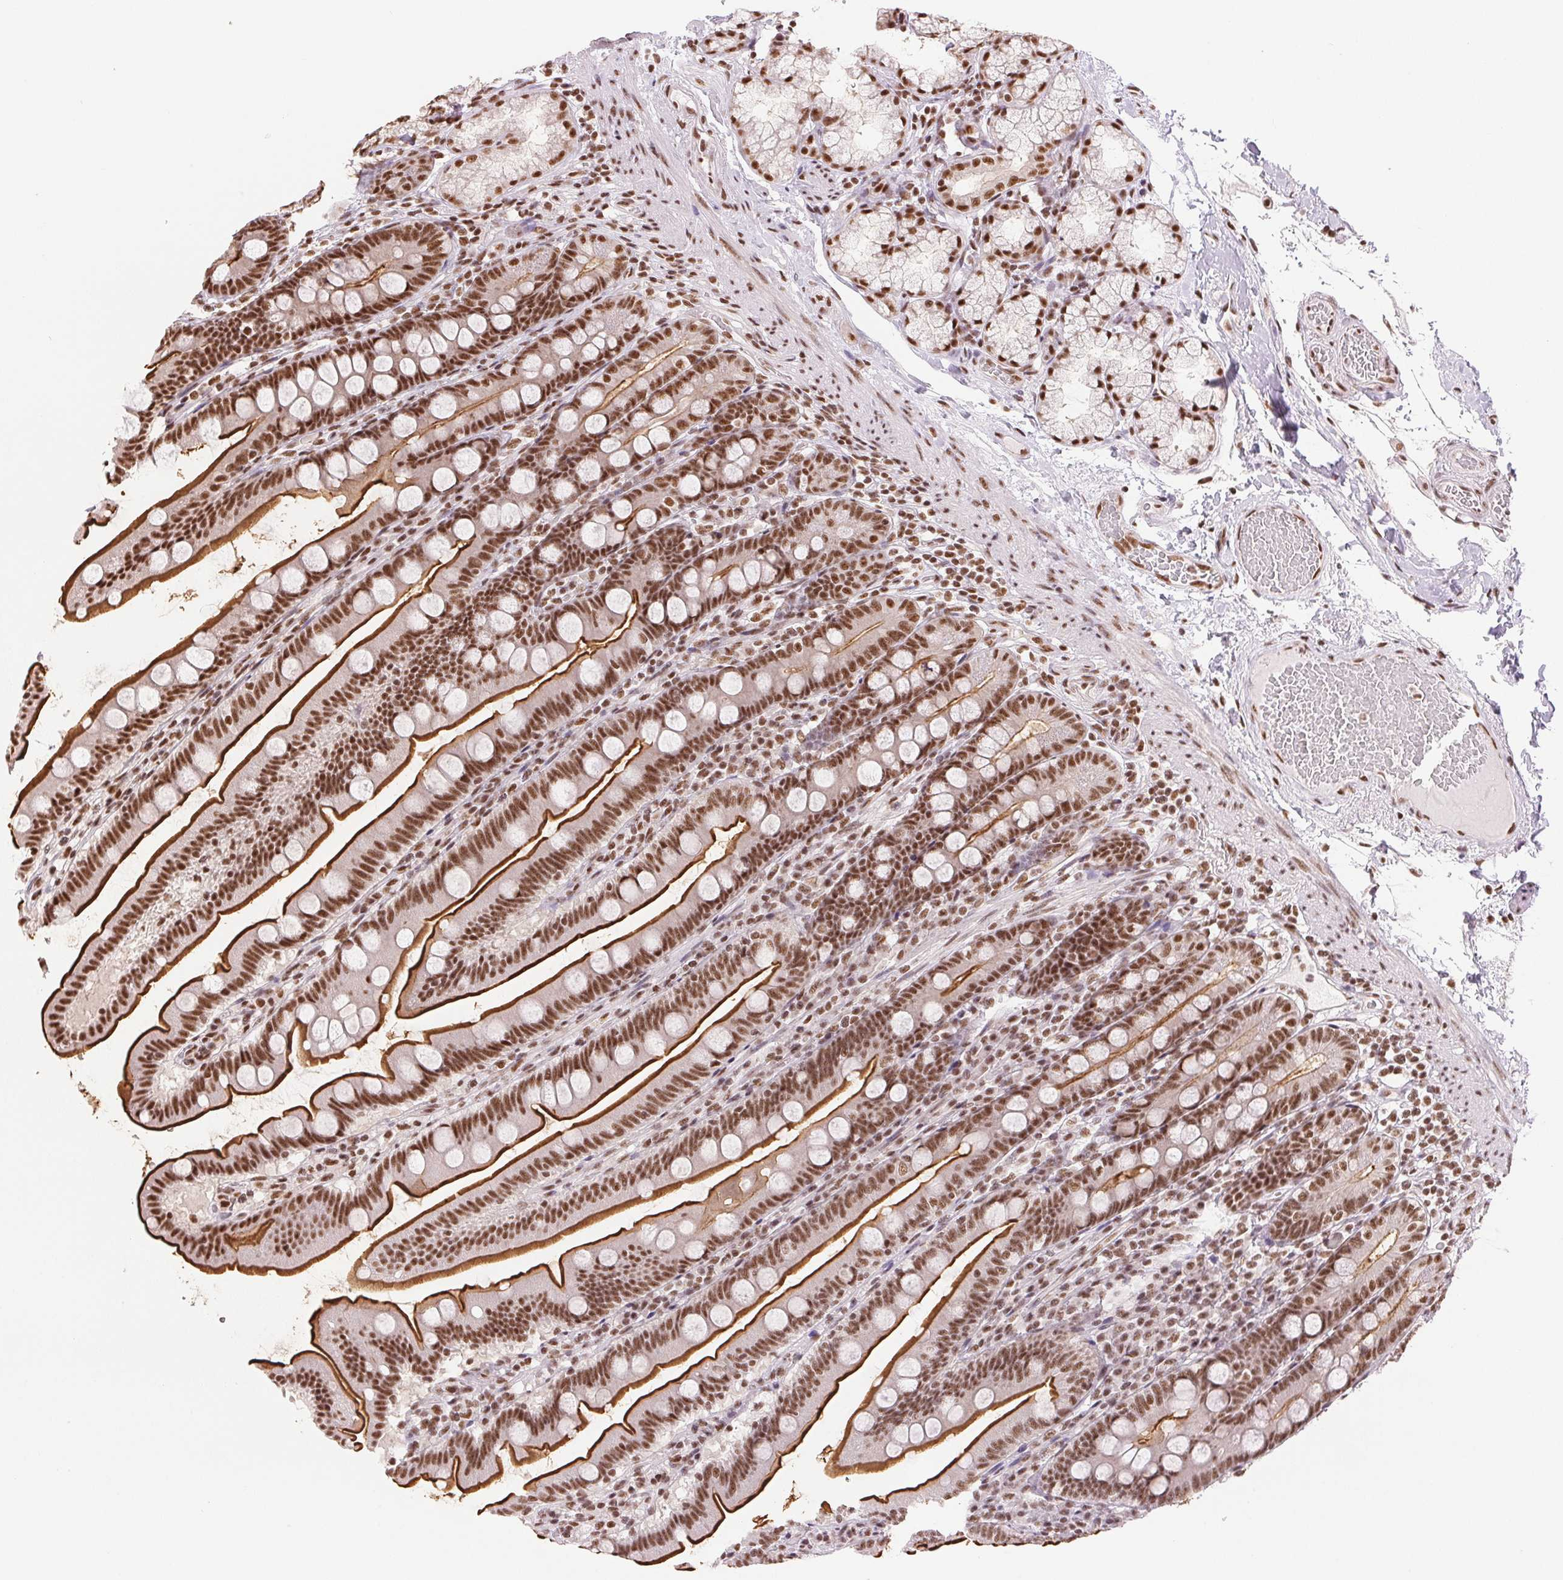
{"staining": {"intensity": "strong", "quantity": ">75%", "location": "cytoplasmic/membranous,nuclear"}, "tissue": "duodenum", "cell_type": "Glandular cells", "image_type": "normal", "snomed": [{"axis": "morphology", "description": "Normal tissue, NOS"}, {"axis": "topography", "description": "Duodenum"}], "caption": "Immunohistochemistry of normal human duodenum displays high levels of strong cytoplasmic/membranous,nuclear expression in approximately >75% of glandular cells.", "gene": "IK", "patient": {"sex": "female", "age": 67}}